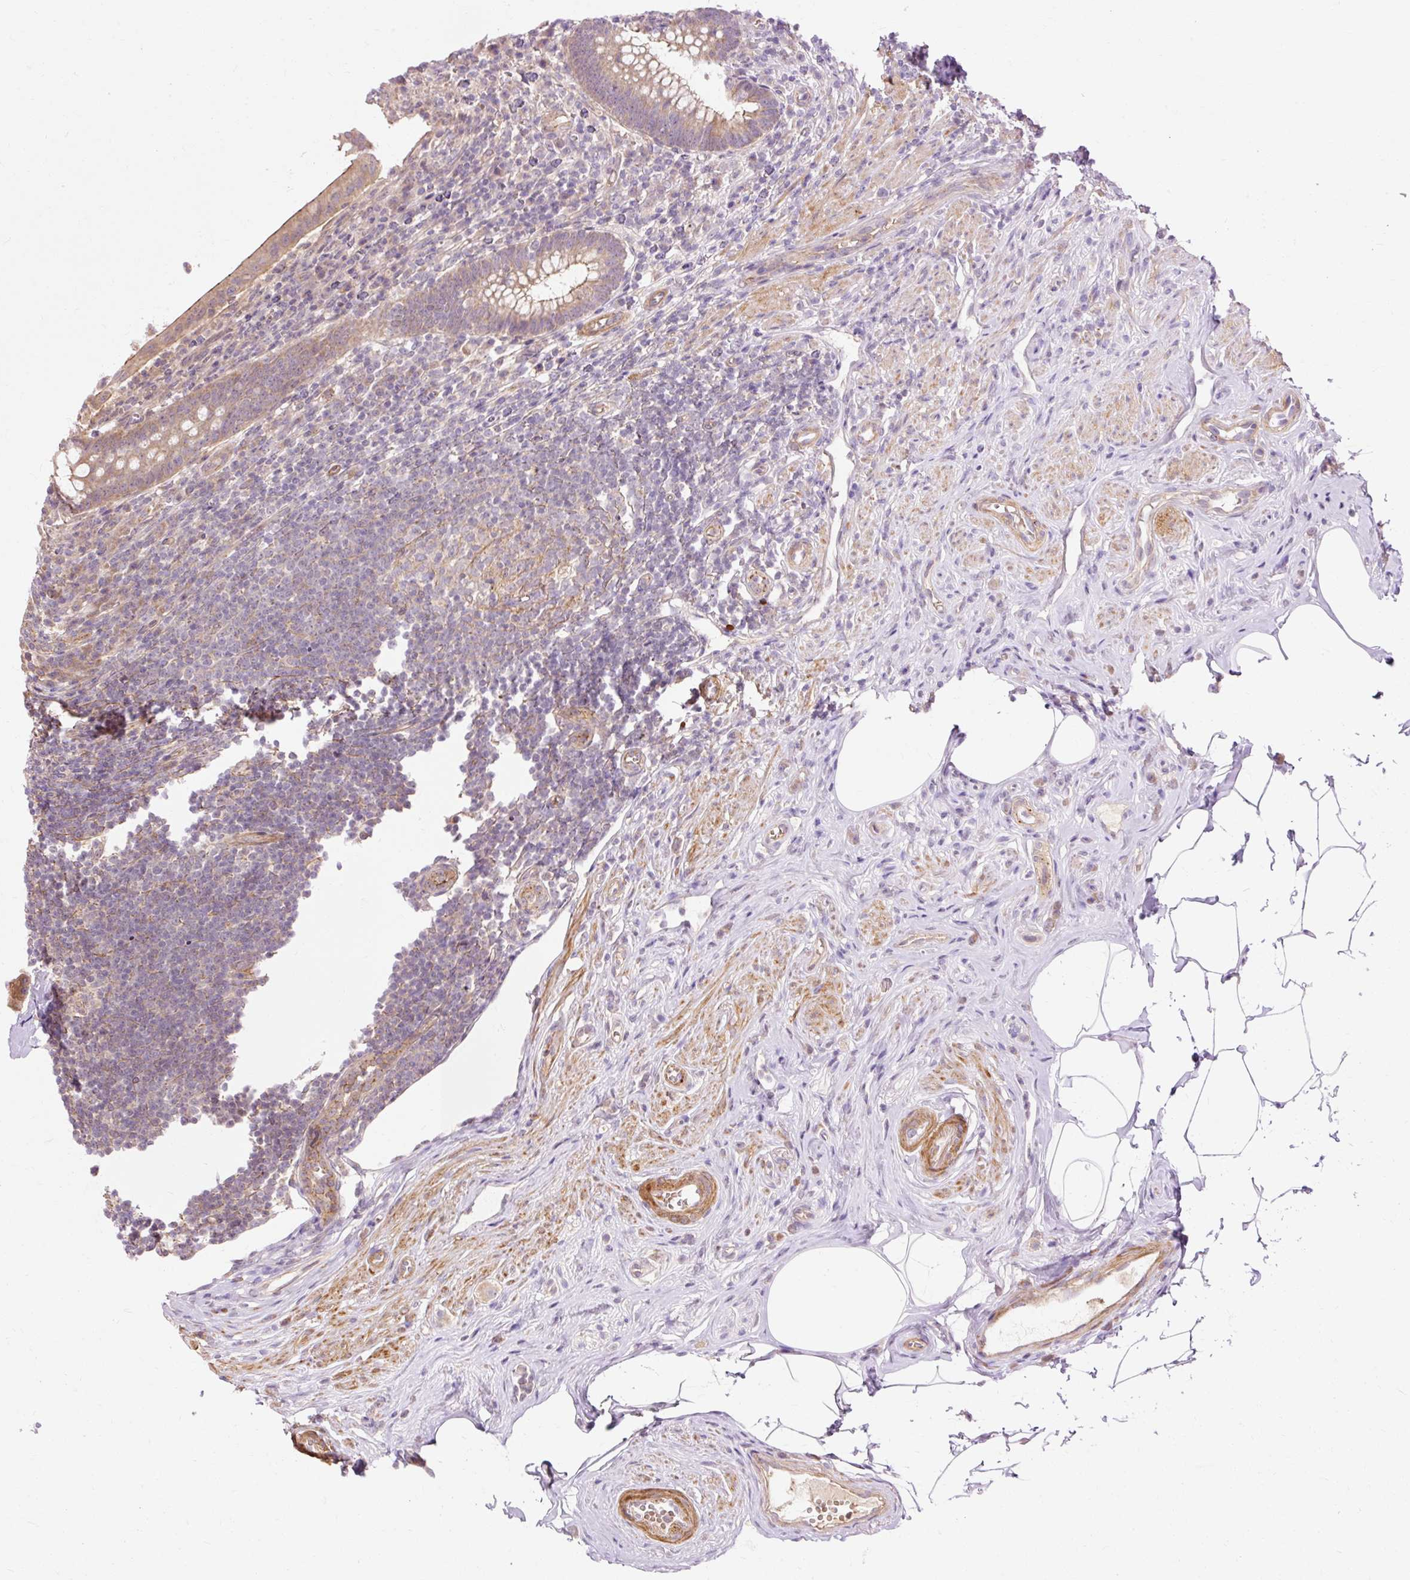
{"staining": {"intensity": "moderate", "quantity": ">75%", "location": "cytoplasmic/membranous"}, "tissue": "appendix", "cell_type": "Glandular cells", "image_type": "normal", "snomed": [{"axis": "morphology", "description": "Normal tissue, NOS"}, {"axis": "topography", "description": "Appendix"}], "caption": "Immunohistochemistry (IHC) (DAB) staining of unremarkable human appendix exhibits moderate cytoplasmic/membranous protein positivity in about >75% of glandular cells.", "gene": "RIPOR3", "patient": {"sex": "female", "age": 56}}